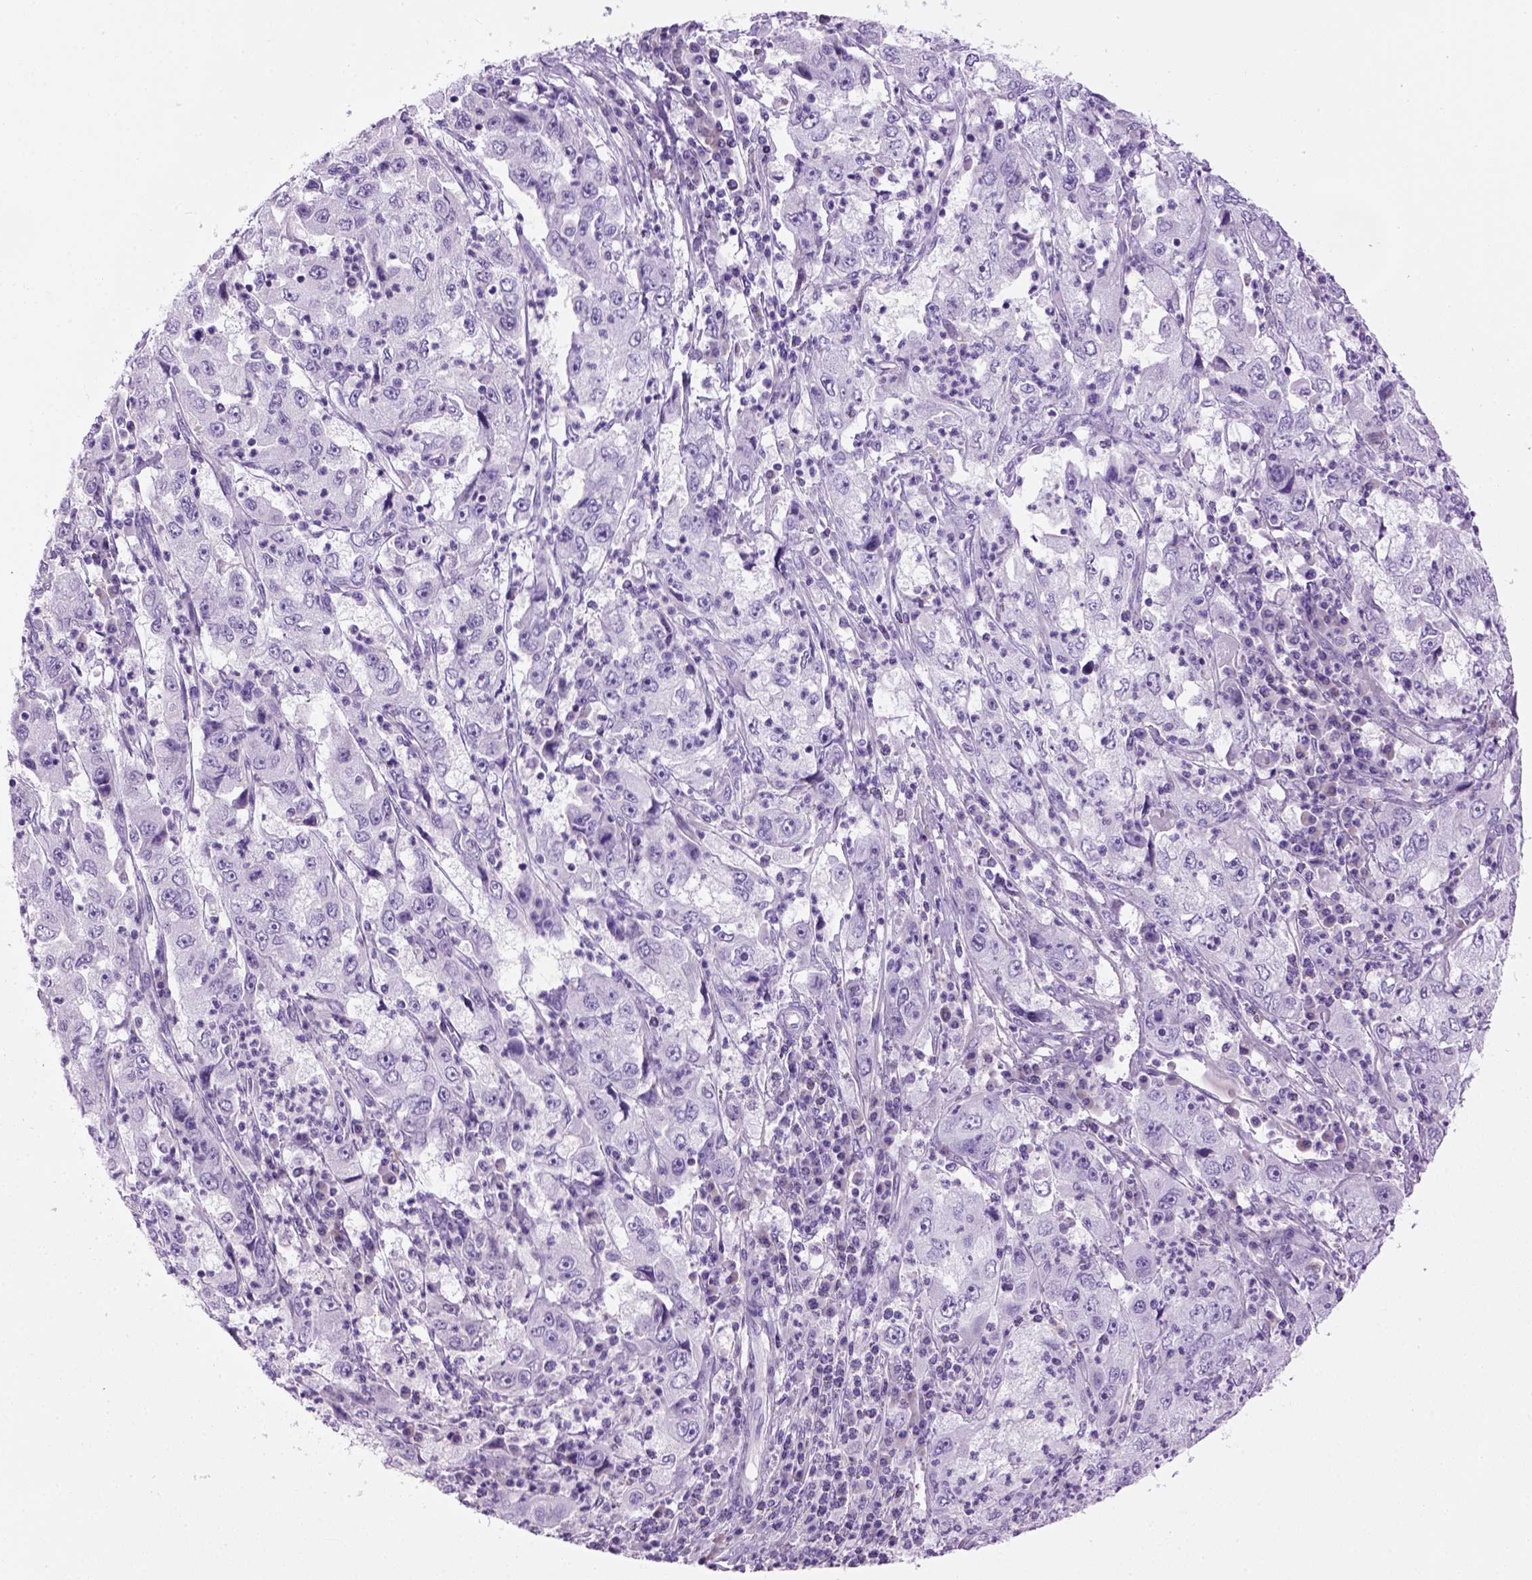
{"staining": {"intensity": "negative", "quantity": "none", "location": "none"}, "tissue": "cervical cancer", "cell_type": "Tumor cells", "image_type": "cancer", "snomed": [{"axis": "morphology", "description": "Squamous cell carcinoma, NOS"}, {"axis": "topography", "description": "Cervix"}], "caption": "DAB immunohistochemical staining of human squamous cell carcinoma (cervical) demonstrates no significant staining in tumor cells.", "gene": "GABRB2", "patient": {"sex": "female", "age": 36}}